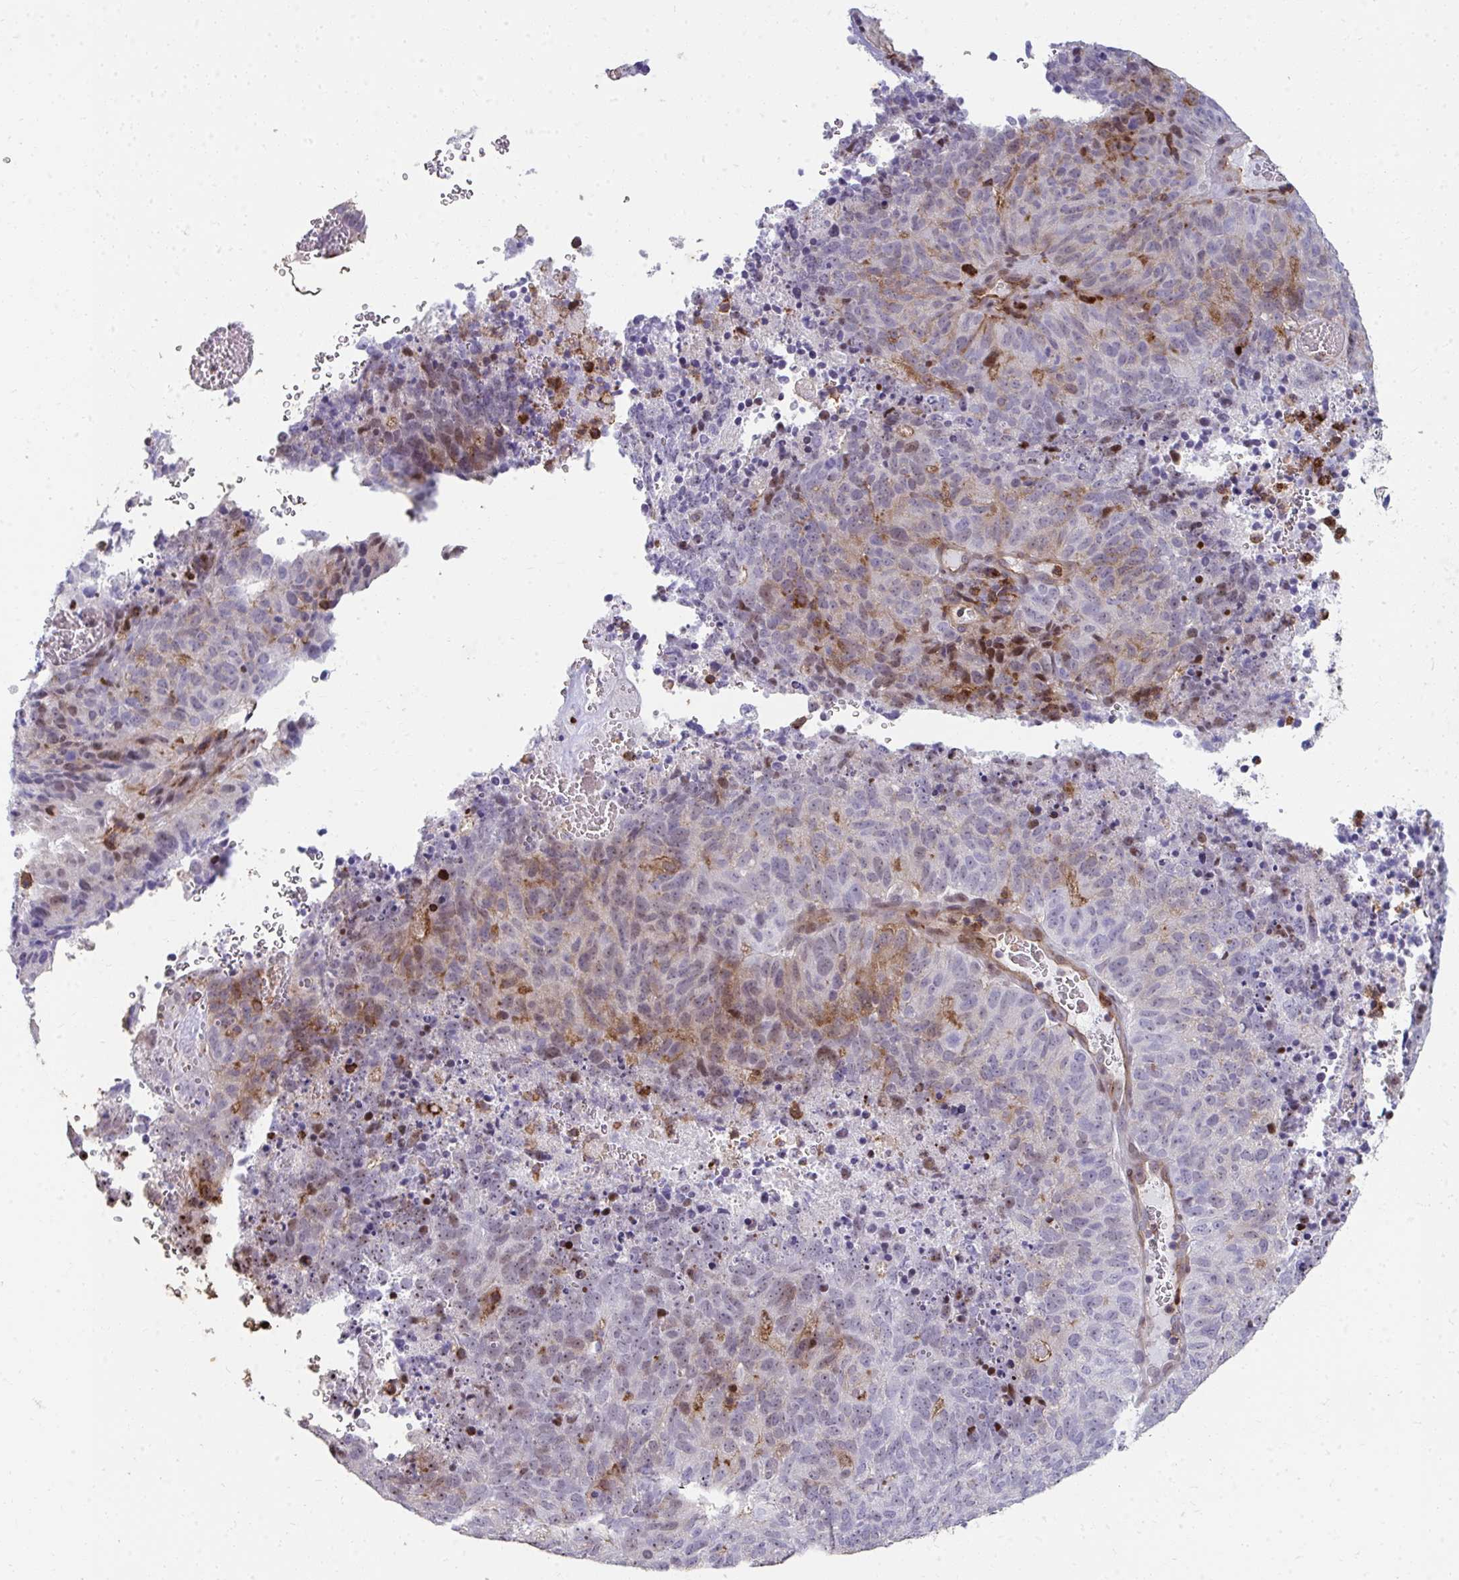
{"staining": {"intensity": "moderate", "quantity": "<25%", "location": "cytoplasmic/membranous,nuclear"}, "tissue": "cervical cancer", "cell_type": "Tumor cells", "image_type": "cancer", "snomed": [{"axis": "morphology", "description": "Adenocarcinoma, NOS"}, {"axis": "topography", "description": "Cervix"}], "caption": "A histopathology image of human cervical cancer (adenocarcinoma) stained for a protein demonstrates moderate cytoplasmic/membranous and nuclear brown staining in tumor cells. (Brightfield microscopy of DAB IHC at high magnification).", "gene": "FOXN3", "patient": {"sex": "female", "age": 38}}